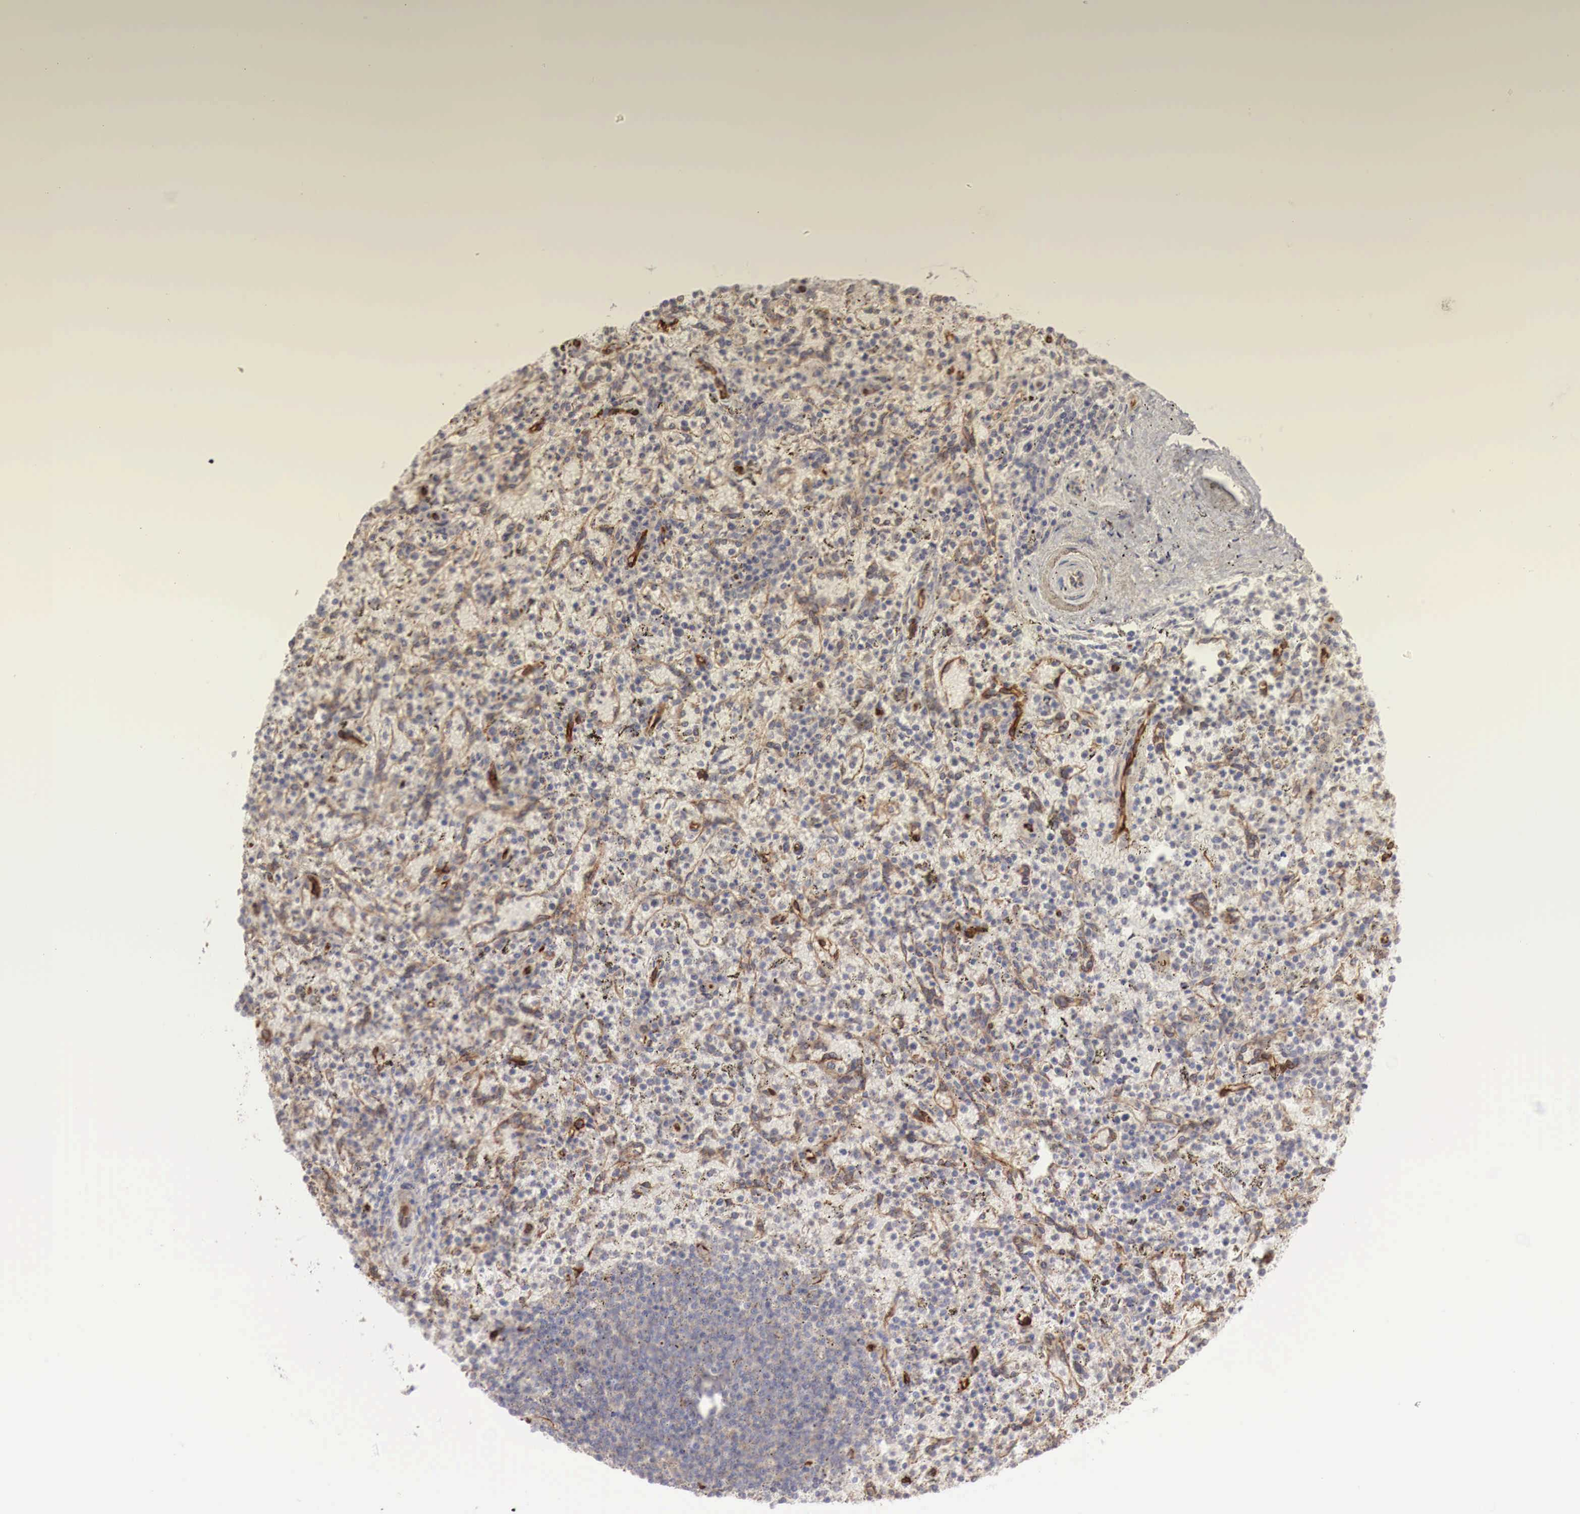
{"staining": {"intensity": "negative", "quantity": "none", "location": "none"}, "tissue": "spleen", "cell_type": "Cells in red pulp", "image_type": "normal", "snomed": [{"axis": "morphology", "description": "Normal tissue, NOS"}, {"axis": "topography", "description": "Spleen"}], "caption": "This is a photomicrograph of IHC staining of benign spleen, which shows no positivity in cells in red pulp.", "gene": "MSN", "patient": {"sex": "male", "age": 72}}